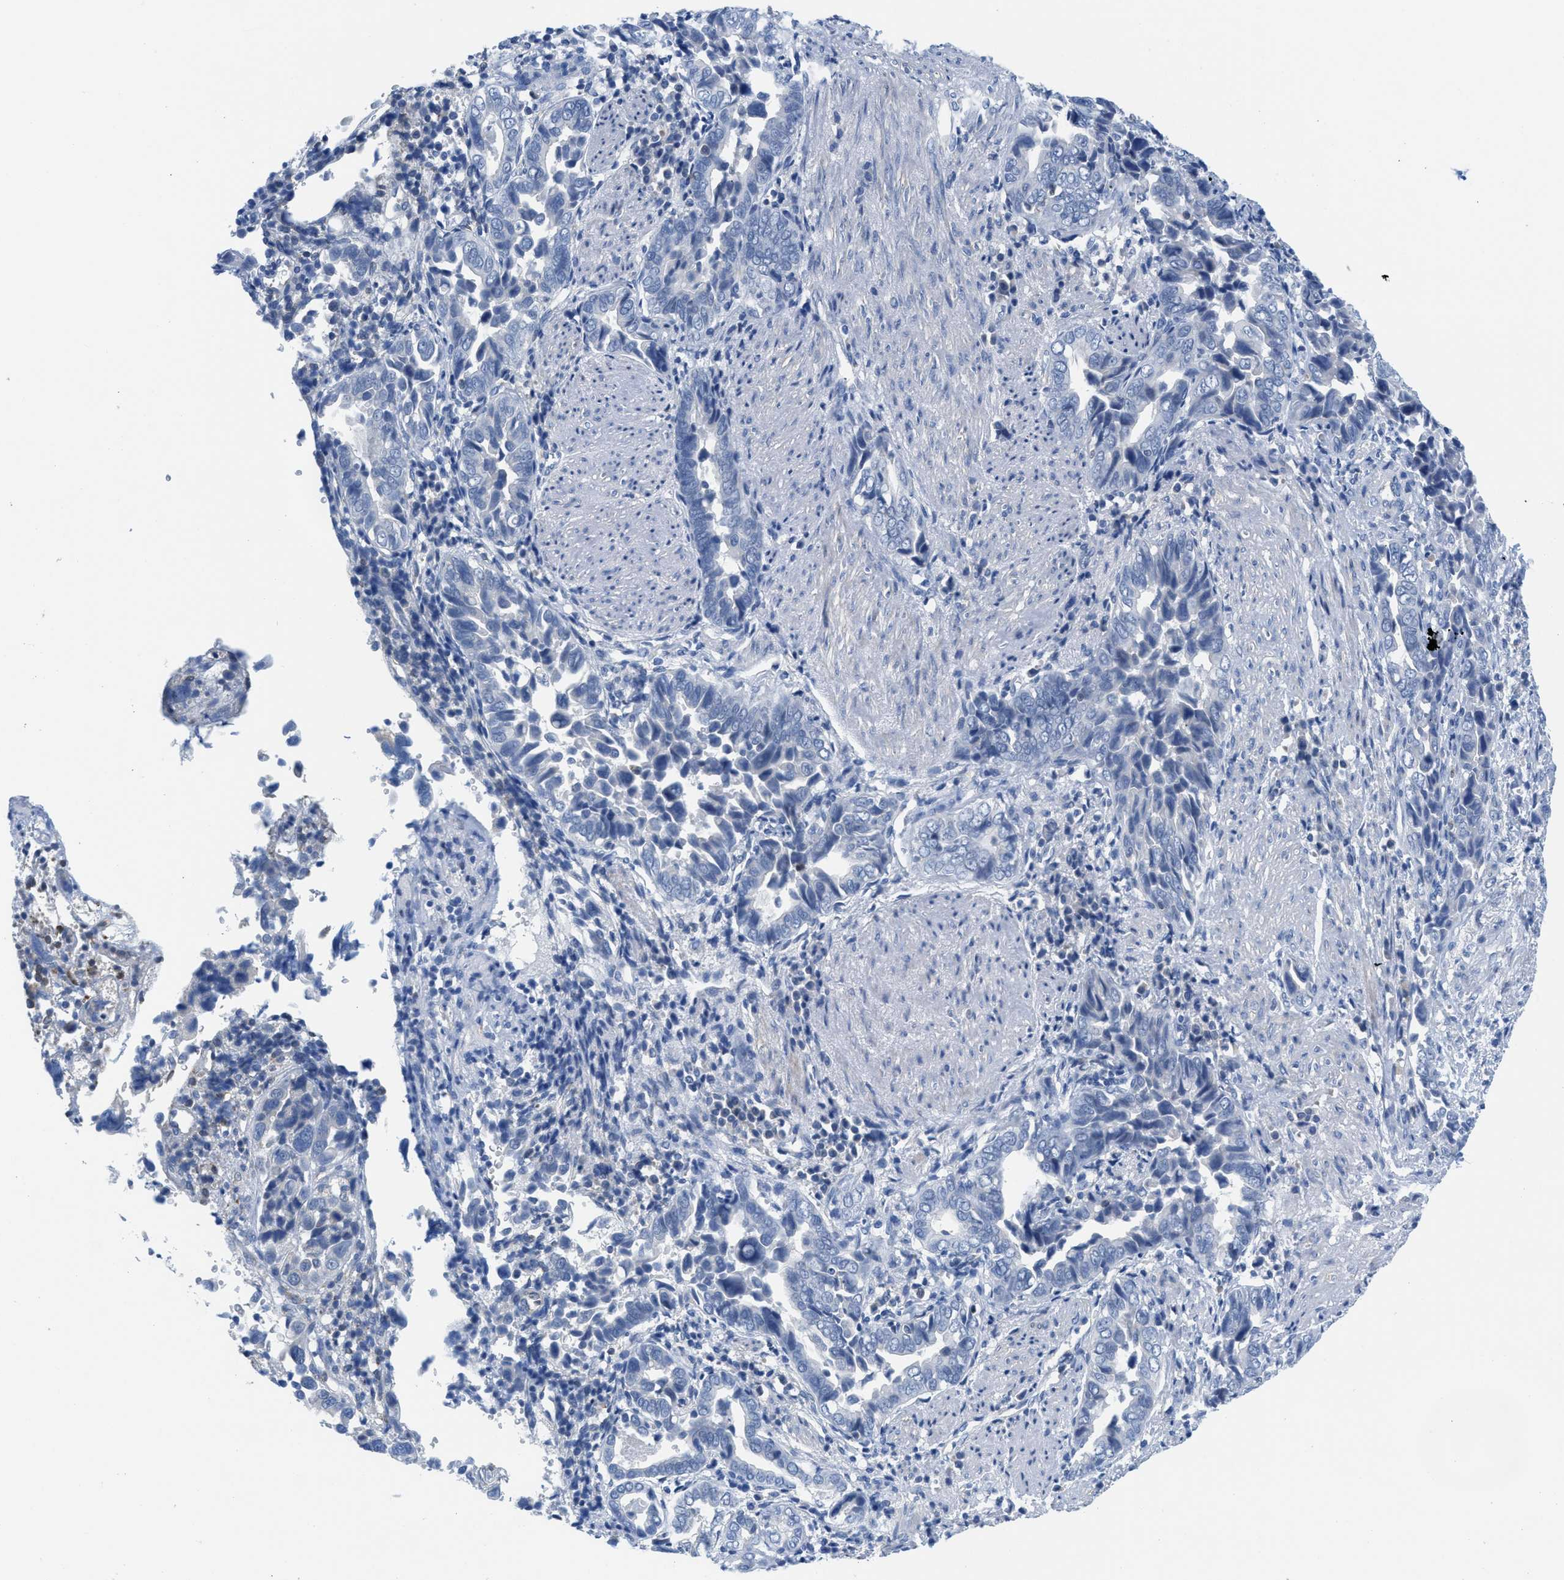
{"staining": {"intensity": "negative", "quantity": "none", "location": "none"}, "tissue": "liver cancer", "cell_type": "Tumor cells", "image_type": "cancer", "snomed": [{"axis": "morphology", "description": "Cholangiocarcinoma"}, {"axis": "topography", "description": "Liver"}], "caption": "IHC of liver cancer (cholangiocarcinoma) shows no positivity in tumor cells.", "gene": "PTDSS1", "patient": {"sex": "female", "age": 79}}